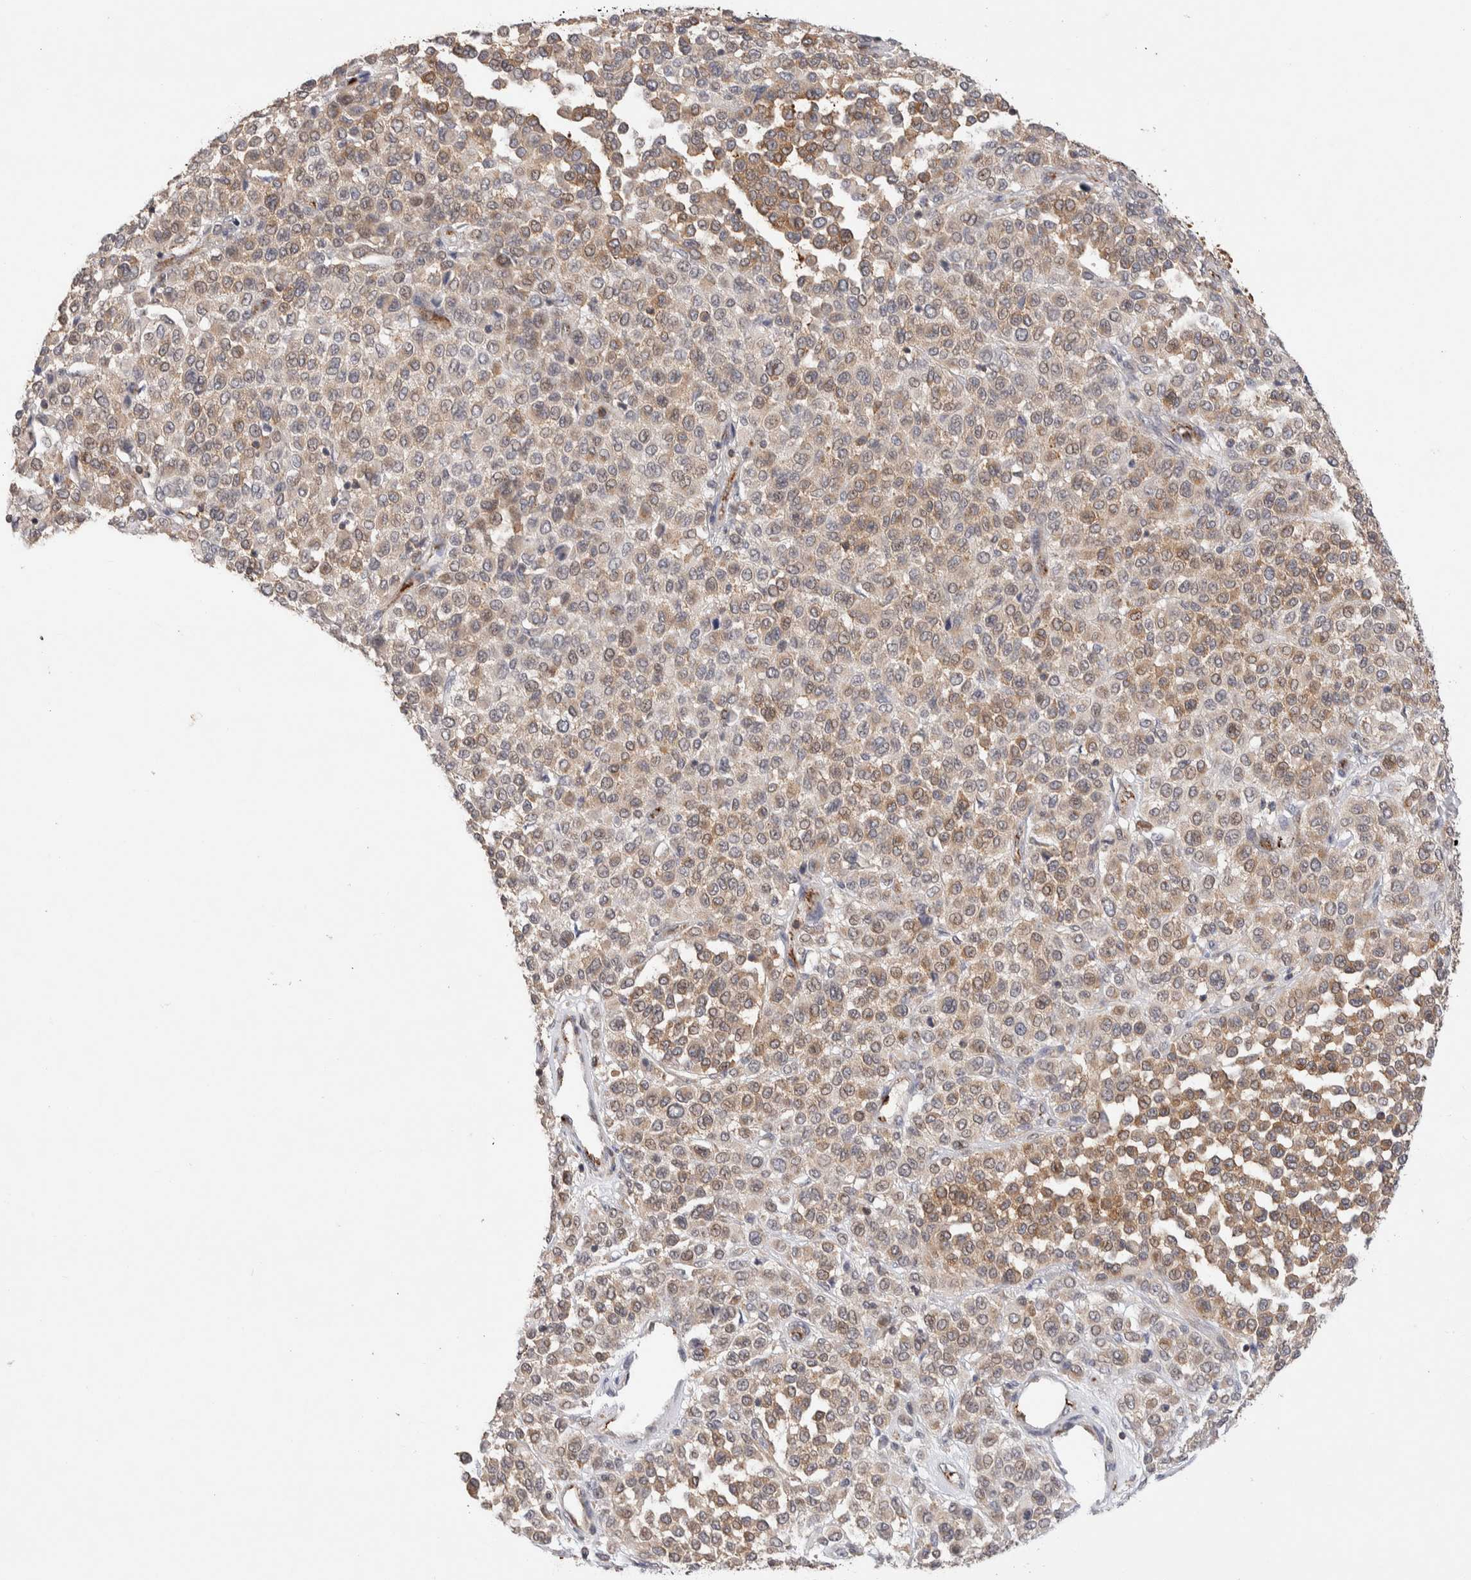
{"staining": {"intensity": "moderate", "quantity": "25%-75%", "location": "cytoplasmic/membranous"}, "tissue": "melanoma", "cell_type": "Tumor cells", "image_type": "cancer", "snomed": [{"axis": "morphology", "description": "Malignant melanoma, Metastatic site"}, {"axis": "topography", "description": "Pancreas"}], "caption": "Malignant melanoma (metastatic site) tissue displays moderate cytoplasmic/membranous expression in approximately 25%-75% of tumor cells, visualized by immunohistochemistry.", "gene": "NSMAF", "patient": {"sex": "female", "age": 30}}